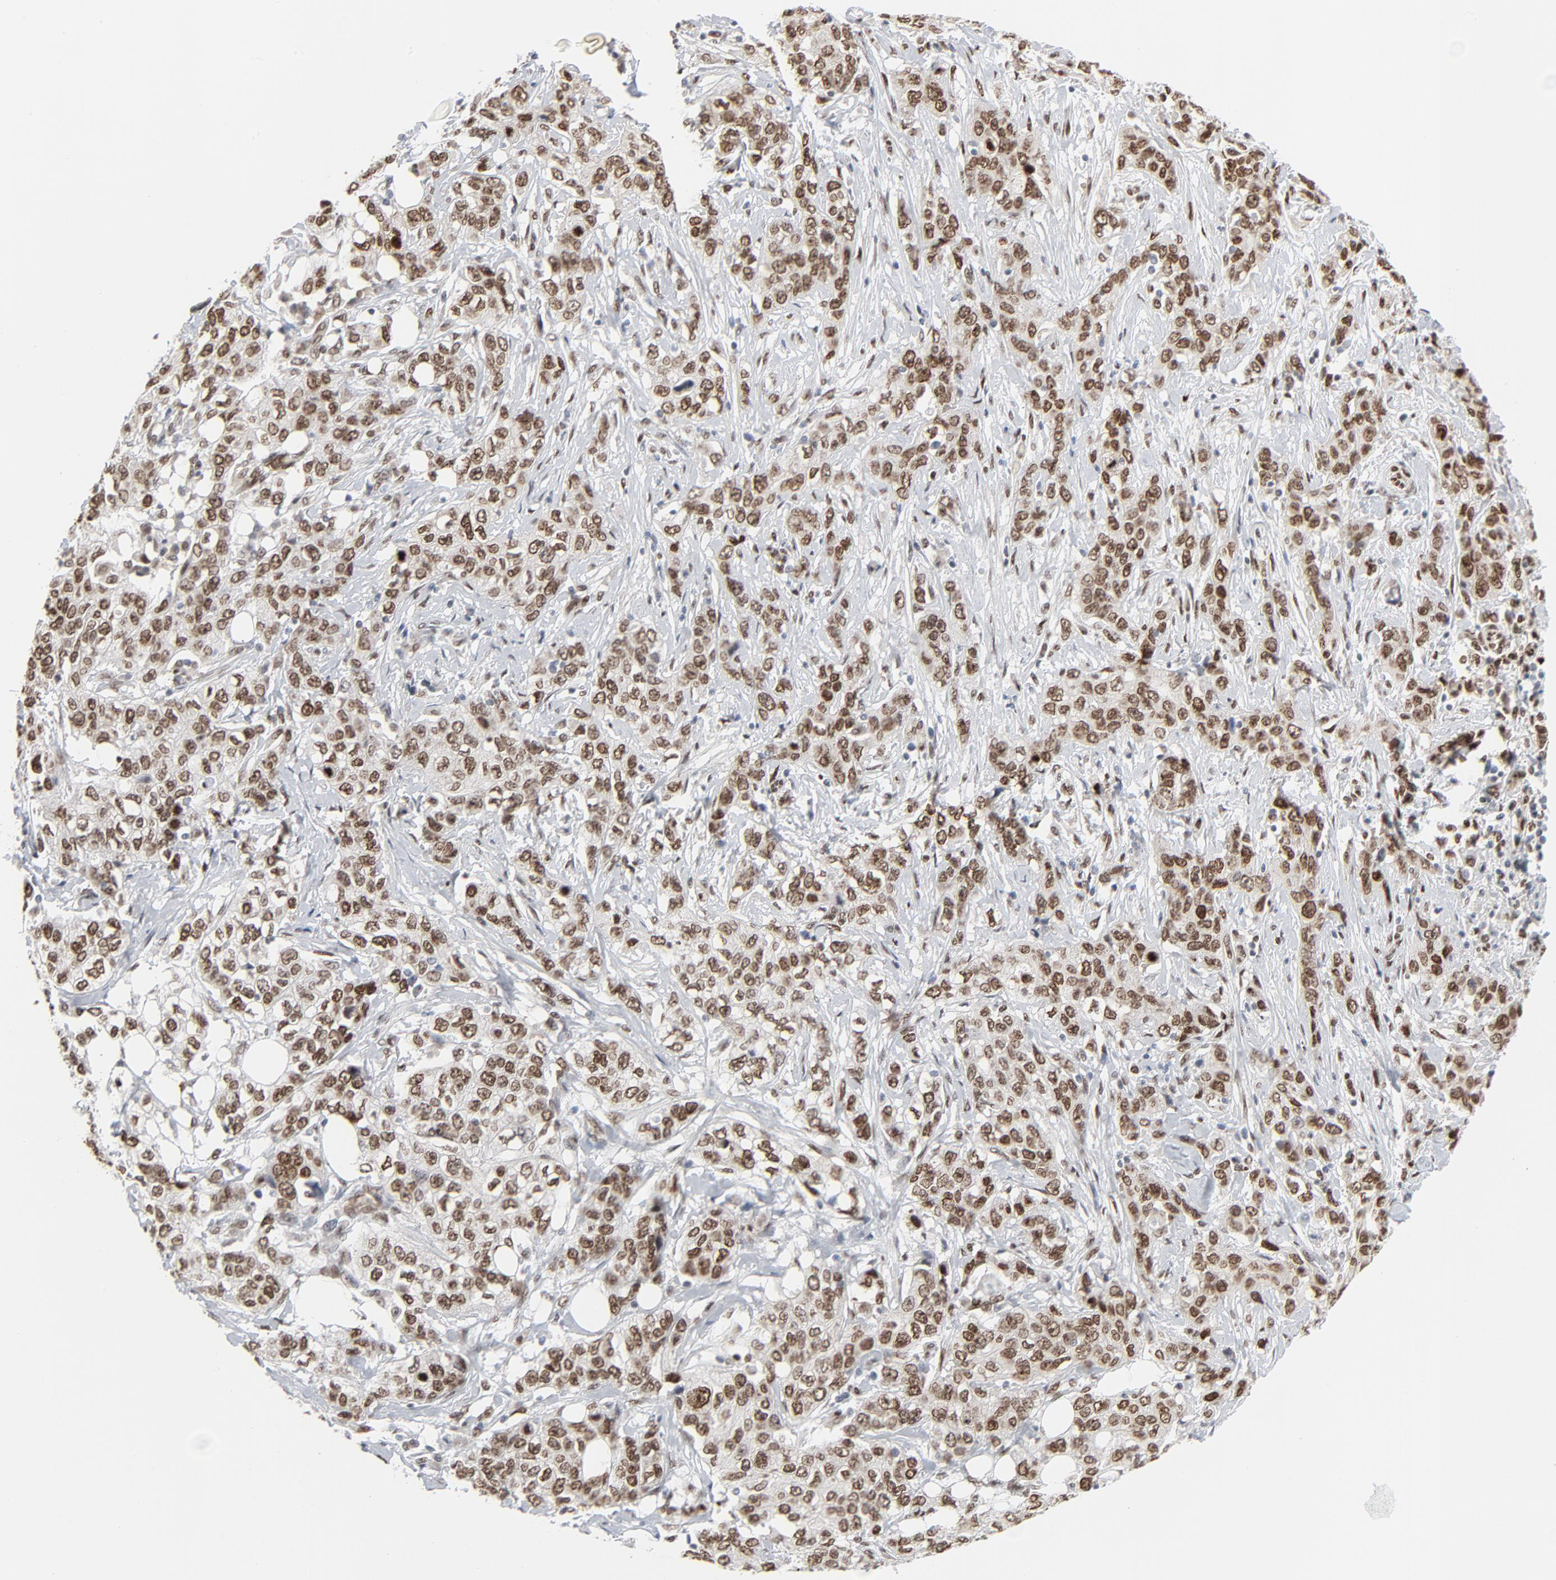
{"staining": {"intensity": "strong", "quantity": ">75%", "location": "nuclear"}, "tissue": "stomach cancer", "cell_type": "Tumor cells", "image_type": "cancer", "snomed": [{"axis": "morphology", "description": "Adenocarcinoma, NOS"}, {"axis": "topography", "description": "Stomach"}], "caption": "Human stomach adenocarcinoma stained with a protein marker shows strong staining in tumor cells.", "gene": "CUX1", "patient": {"sex": "male", "age": 48}}